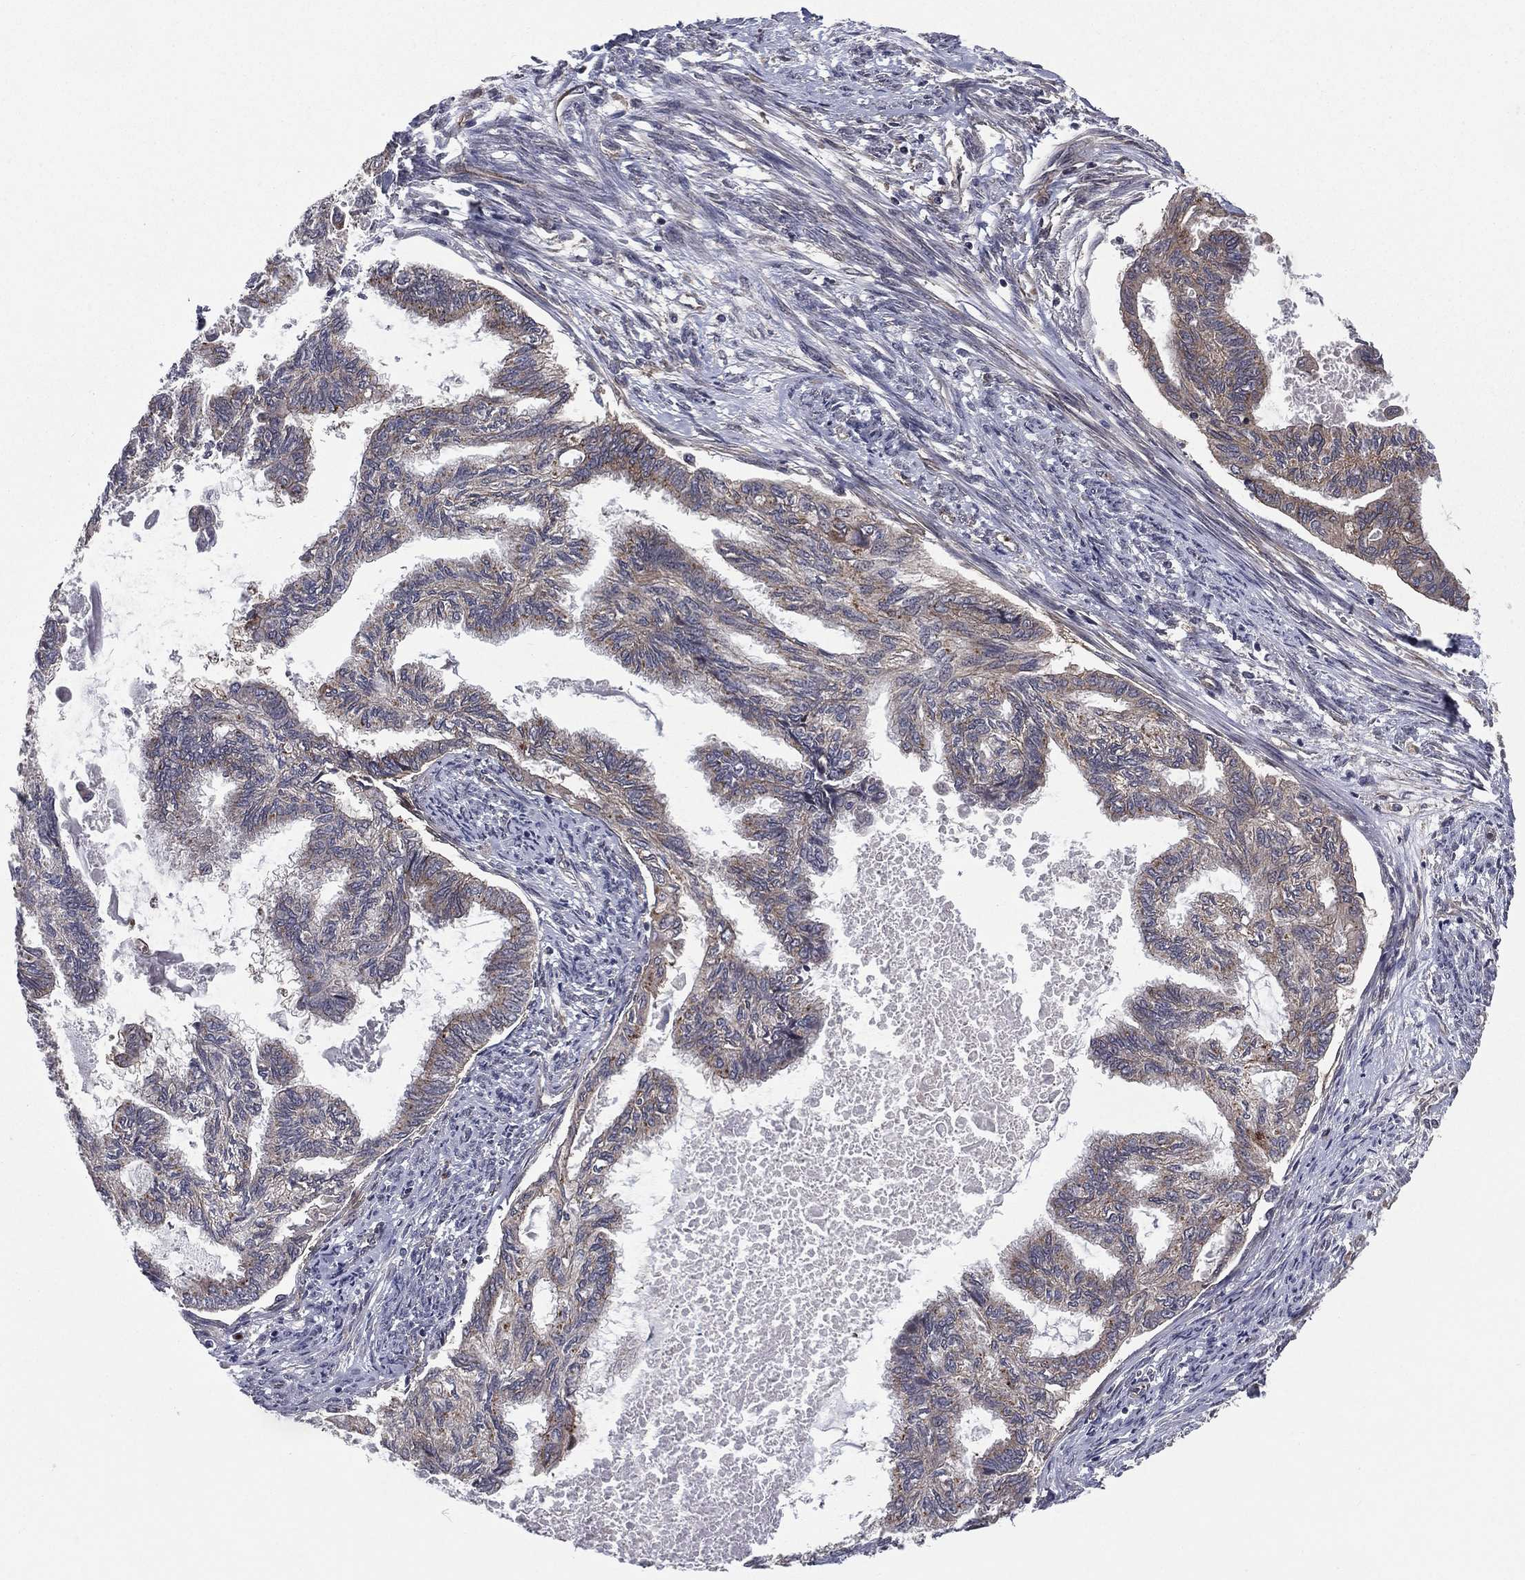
{"staining": {"intensity": "strong", "quantity": "25%-75%", "location": "cytoplasmic/membranous"}, "tissue": "endometrial cancer", "cell_type": "Tumor cells", "image_type": "cancer", "snomed": [{"axis": "morphology", "description": "Adenocarcinoma, NOS"}, {"axis": "topography", "description": "Endometrium"}], "caption": "Immunohistochemistry (IHC) staining of endometrial cancer (adenocarcinoma), which demonstrates high levels of strong cytoplasmic/membranous positivity in about 25%-75% of tumor cells indicating strong cytoplasmic/membranous protein positivity. The staining was performed using DAB (3,3'-diaminobenzidine) (brown) for protein detection and nuclei were counterstained in hematoxylin (blue).", "gene": "CERT1", "patient": {"sex": "female", "age": 86}}